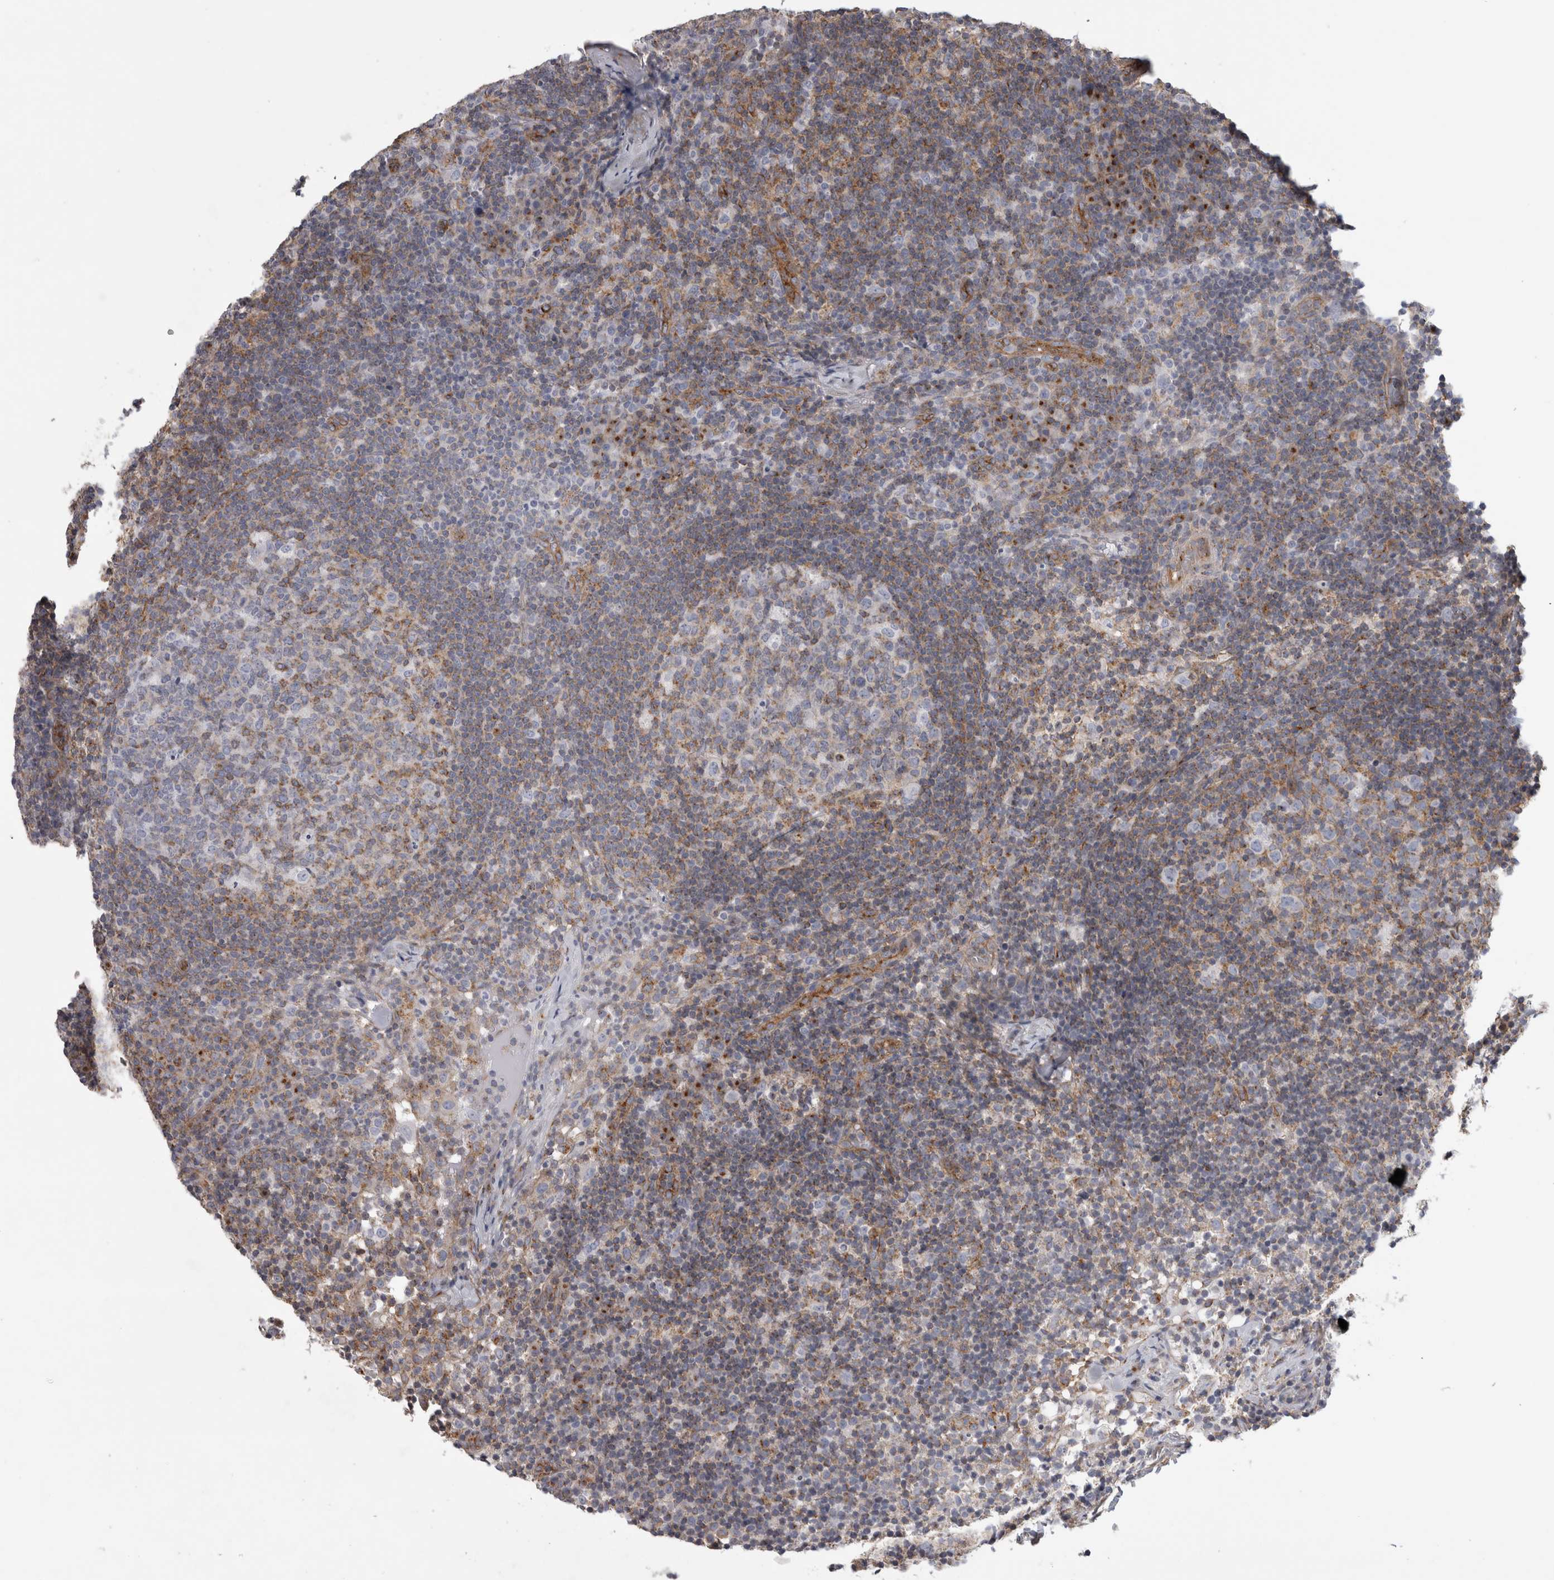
{"staining": {"intensity": "moderate", "quantity": "<25%", "location": "cytoplasmic/membranous"}, "tissue": "lymph node", "cell_type": "Germinal center cells", "image_type": "normal", "snomed": [{"axis": "morphology", "description": "Normal tissue, NOS"}, {"axis": "morphology", "description": "Inflammation, NOS"}, {"axis": "topography", "description": "Lymph node"}], "caption": "About <25% of germinal center cells in normal human lymph node show moderate cytoplasmic/membranous protein staining as visualized by brown immunohistochemical staining.", "gene": "ATXN3L", "patient": {"sex": "male", "age": 55}}